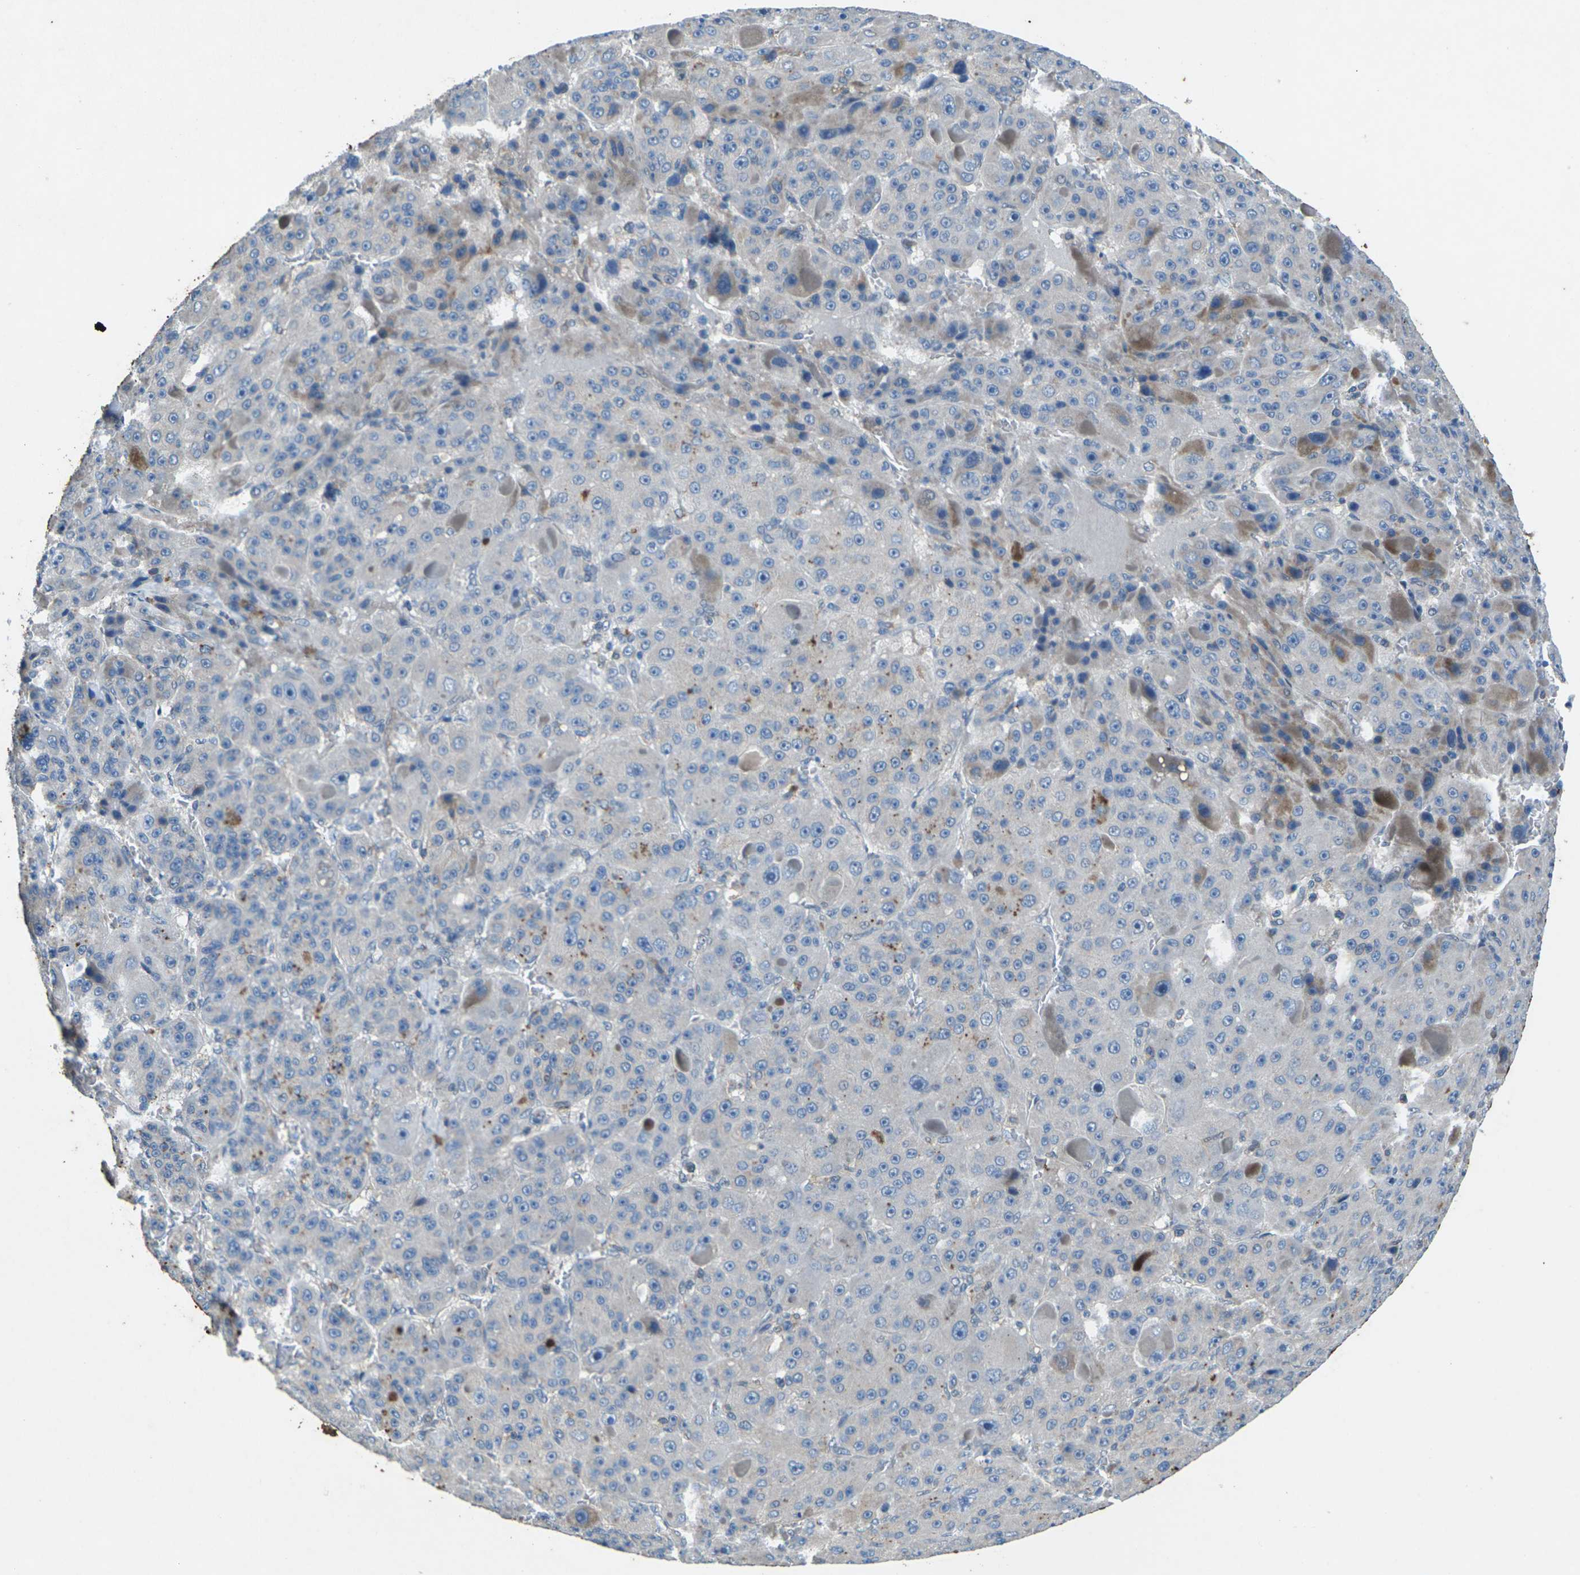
{"staining": {"intensity": "negative", "quantity": "none", "location": "none"}, "tissue": "liver cancer", "cell_type": "Tumor cells", "image_type": "cancer", "snomed": [{"axis": "morphology", "description": "Carcinoma, Hepatocellular, NOS"}, {"axis": "topography", "description": "Liver"}], "caption": "Tumor cells are negative for brown protein staining in liver cancer (hepatocellular carcinoma).", "gene": "SIGLEC14", "patient": {"sex": "male", "age": 76}}